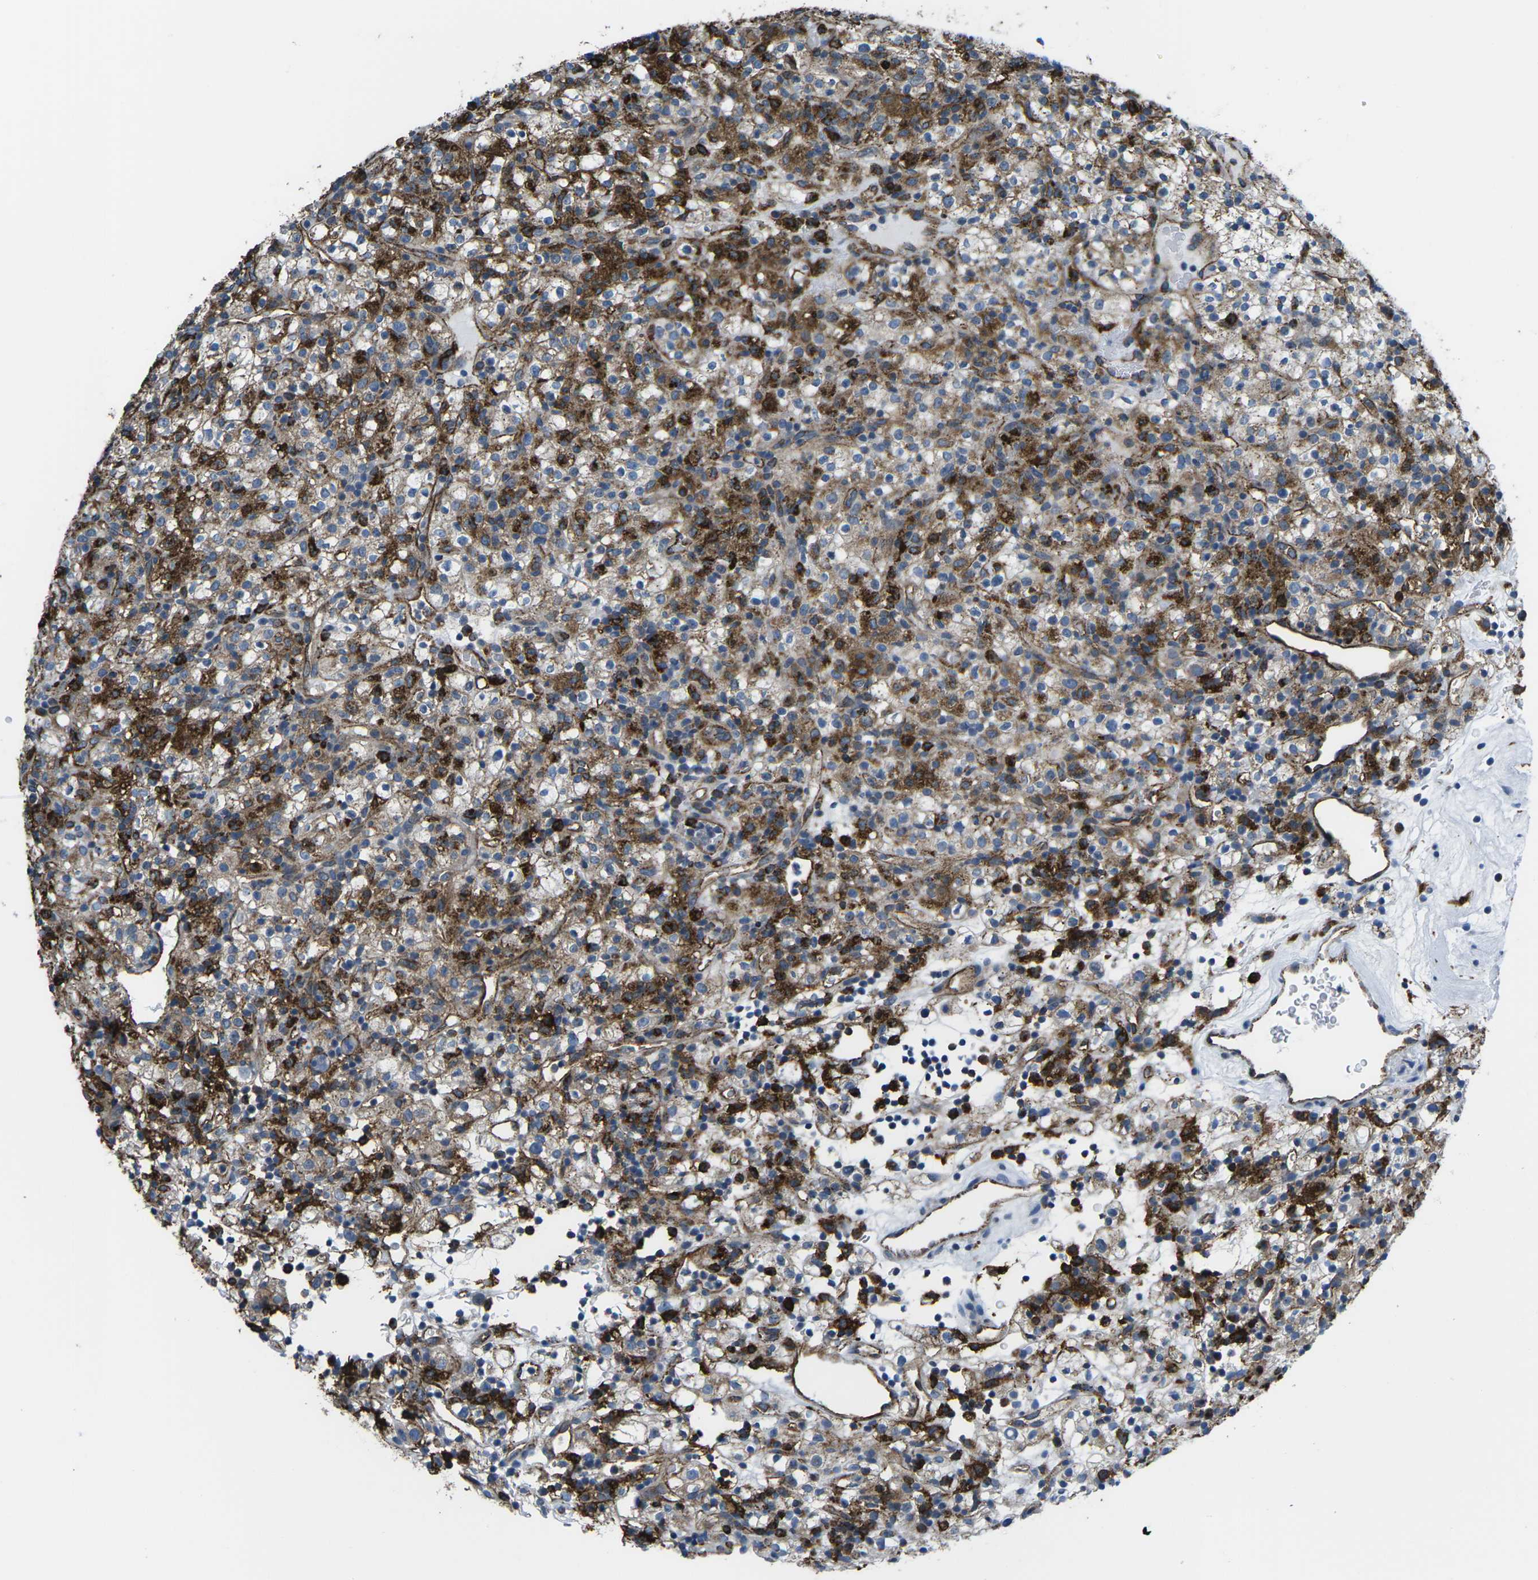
{"staining": {"intensity": "strong", "quantity": "25%-75%", "location": "cytoplasmic/membranous"}, "tissue": "renal cancer", "cell_type": "Tumor cells", "image_type": "cancer", "snomed": [{"axis": "morphology", "description": "Normal tissue, NOS"}, {"axis": "morphology", "description": "Adenocarcinoma, NOS"}, {"axis": "topography", "description": "Kidney"}], "caption": "DAB immunohistochemical staining of renal adenocarcinoma reveals strong cytoplasmic/membranous protein staining in about 25%-75% of tumor cells.", "gene": "PTPN1", "patient": {"sex": "female", "age": 72}}